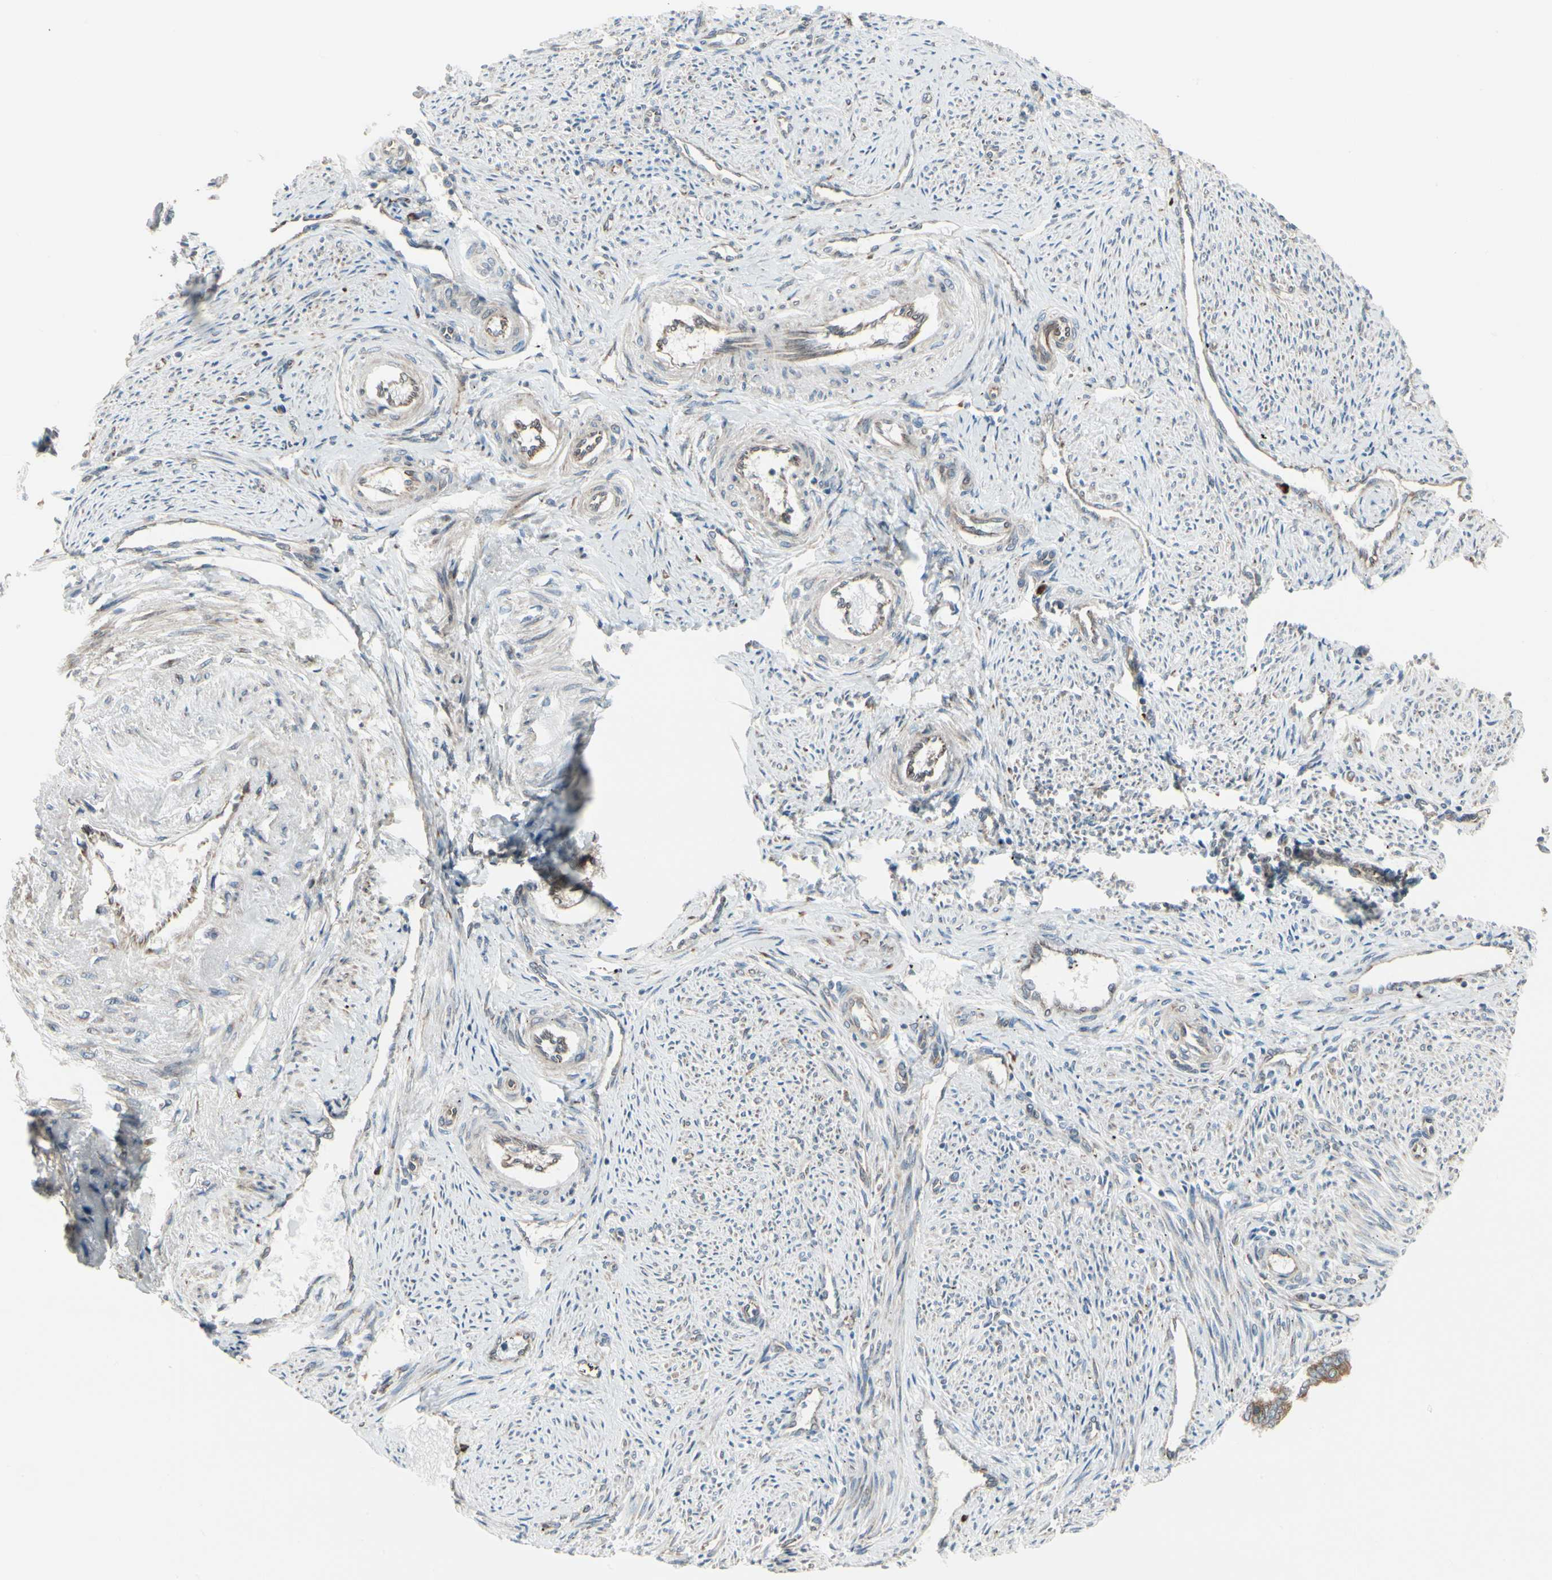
{"staining": {"intensity": "weak", "quantity": "25%-75%", "location": "cytoplasmic/membranous"}, "tissue": "endometrium", "cell_type": "Cells in endometrial stroma", "image_type": "normal", "snomed": [{"axis": "morphology", "description": "Normal tissue, NOS"}, {"axis": "topography", "description": "Endometrium"}], "caption": "The histopathology image displays immunohistochemical staining of normal endometrium. There is weak cytoplasmic/membranous positivity is seen in about 25%-75% of cells in endometrial stroma.", "gene": "FNDC3A", "patient": {"sex": "female", "age": 42}}